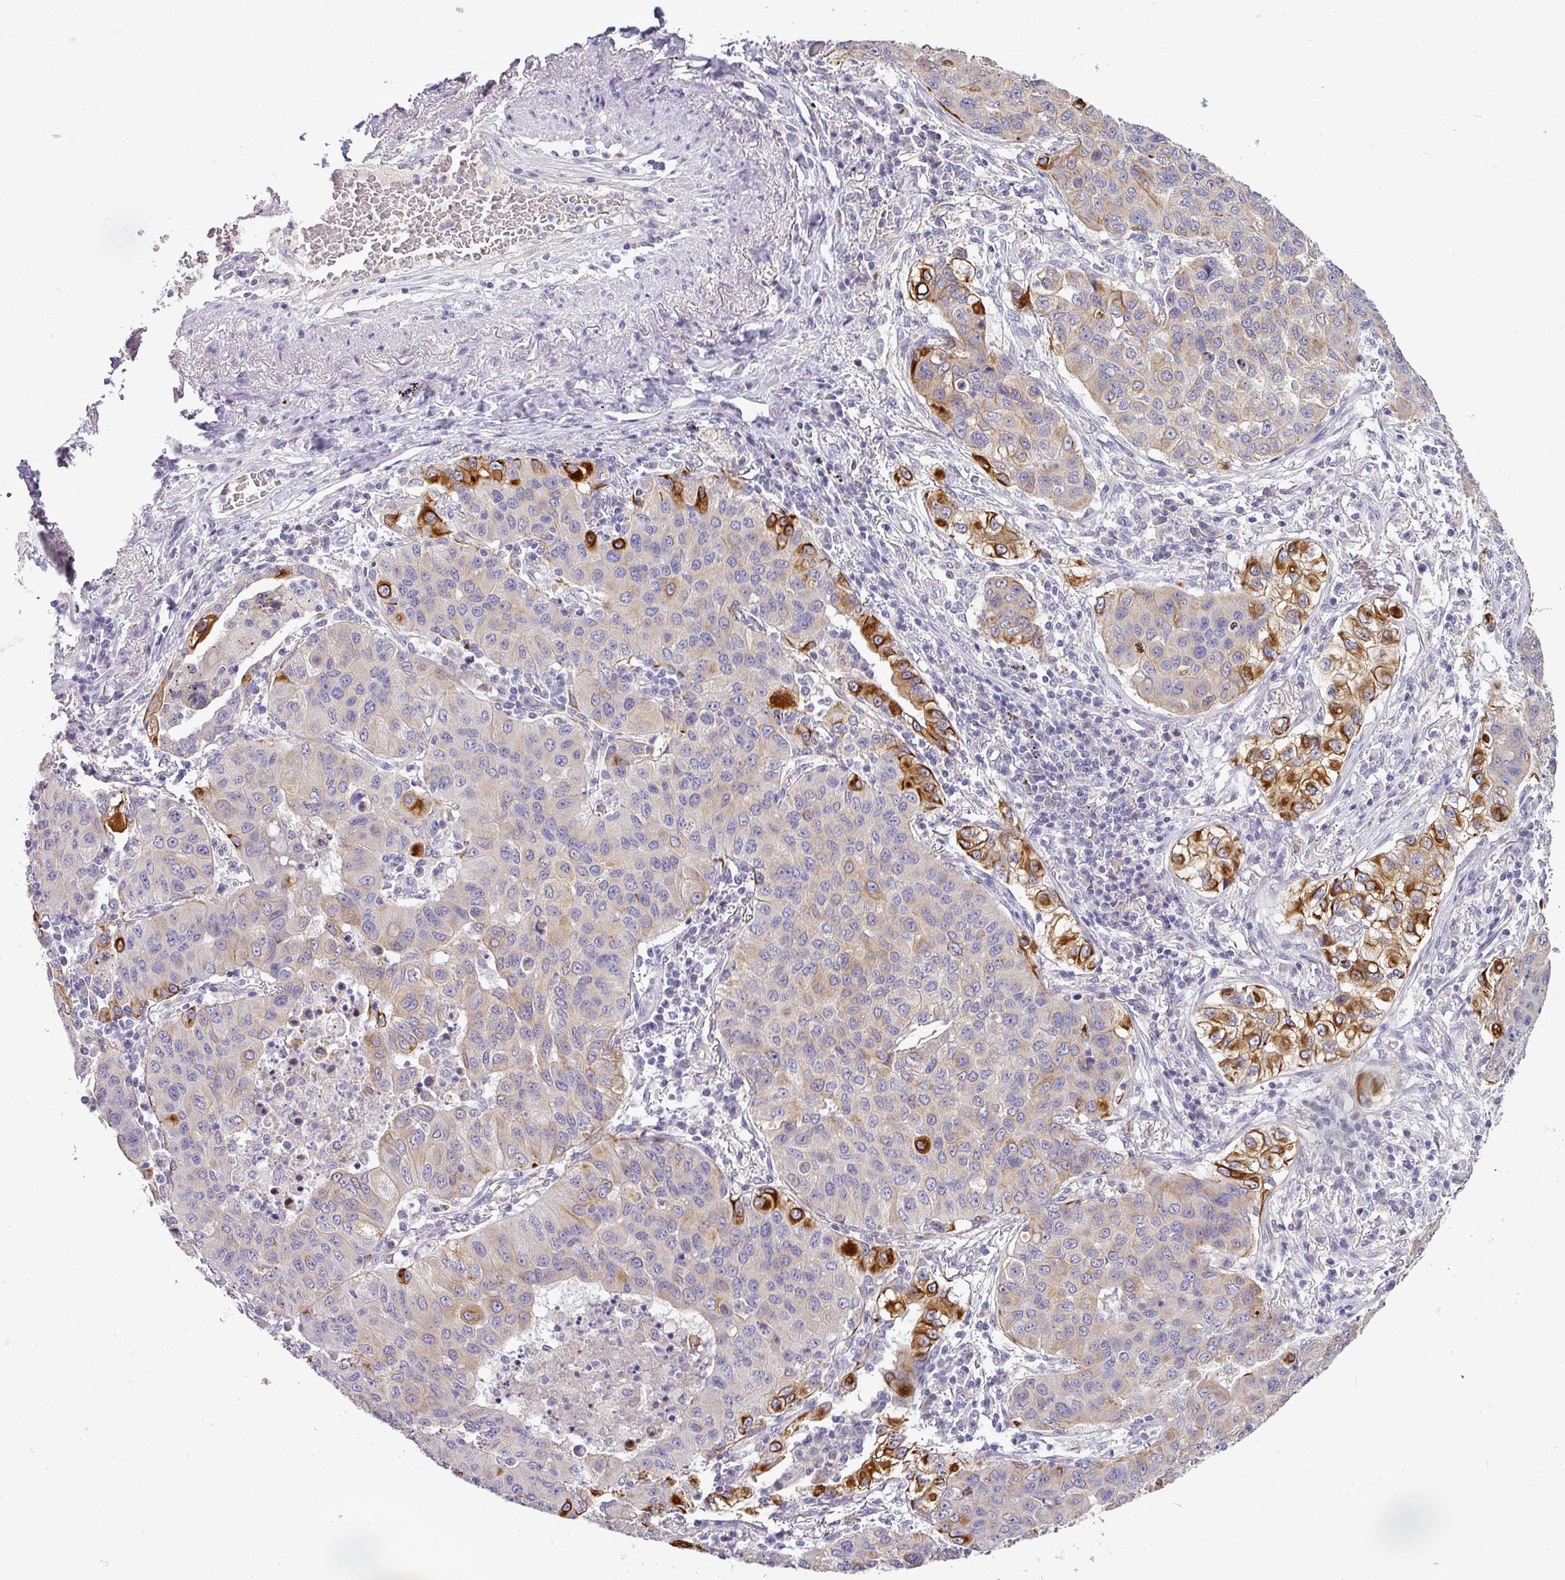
{"staining": {"intensity": "strong", "quantity": "<25%", "location": "cytoplasmic/membranous"}, "tissue": "lung cancer", "cell_type": "Tumor cells", "image_type": "cancer", "snomed": [{"axis": "morphology", "description": "Squamous cell carcinoma, NOS"}, {"axis": "topography", "description": "Lung"}], "caption": "An immunohistochemistry histopathology image of tumor tissue is shown. Protein staining in brown shows strong cytoplasmic/membranous positivity in squamous cell carcinoma (lung) within tumor cells.", "gene": "ASXL3", "patient": {"sex": "male", "age": 74}}